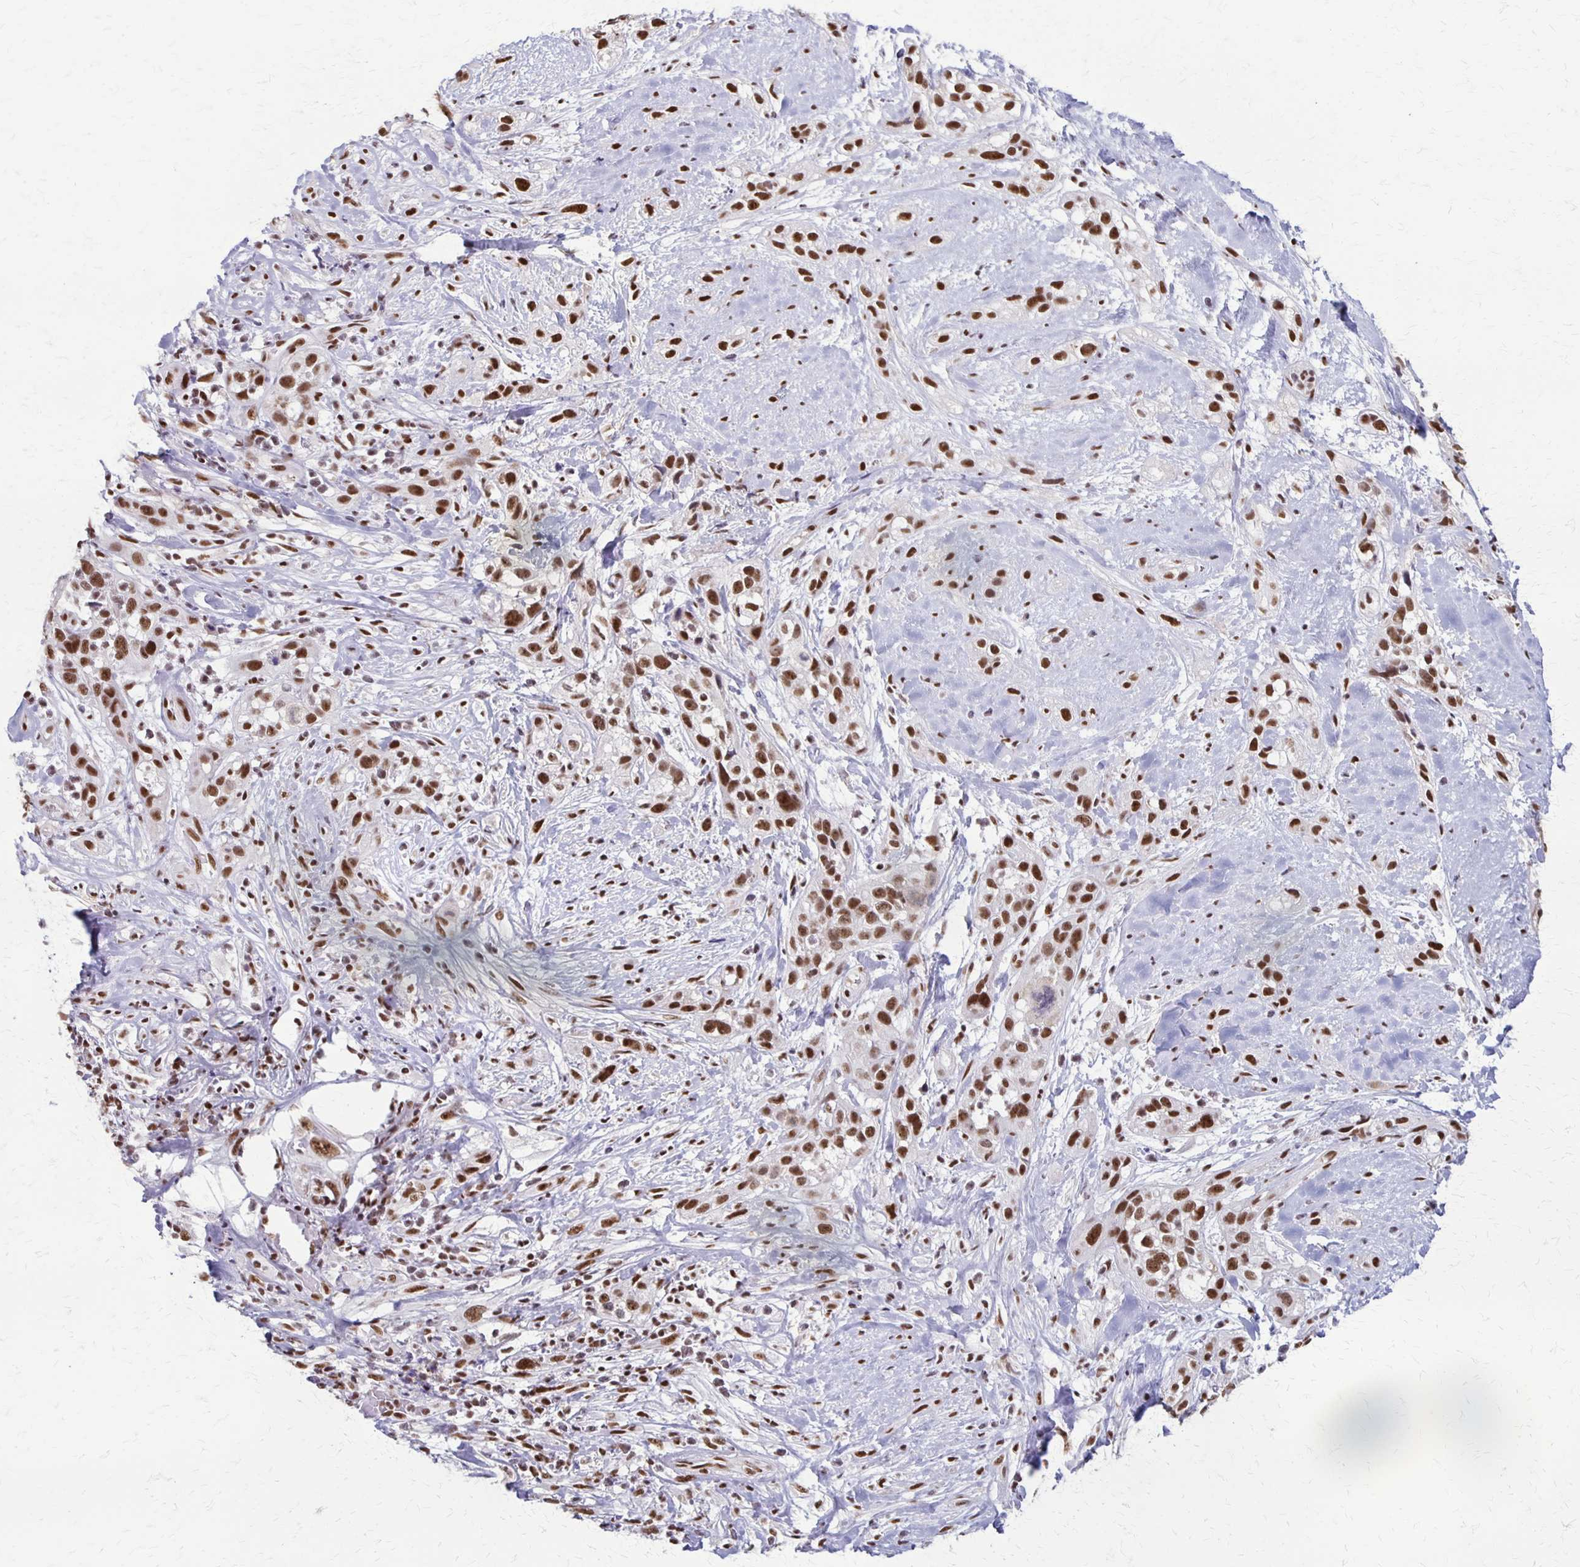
{"staining": {"intensity": "strong", "quantity": ">75%", "location": "nuclear"}, "tissue": "skin cancer", "cell_type": "Tumor cells", "image_type": "cancer", "snomed": [{"axis": "morphology", "description": "Squamous cell carcinoma, NOS"}, {"axis": "topography", "description": "Skin"}], "caption": "Immunohistochemical staining of human skin cancer demonstrates high levels of strong nuclear expression in about >75% of tumor cells.", "gene": "XRCC6", "patient": {"sex": "male", "age": 82}}